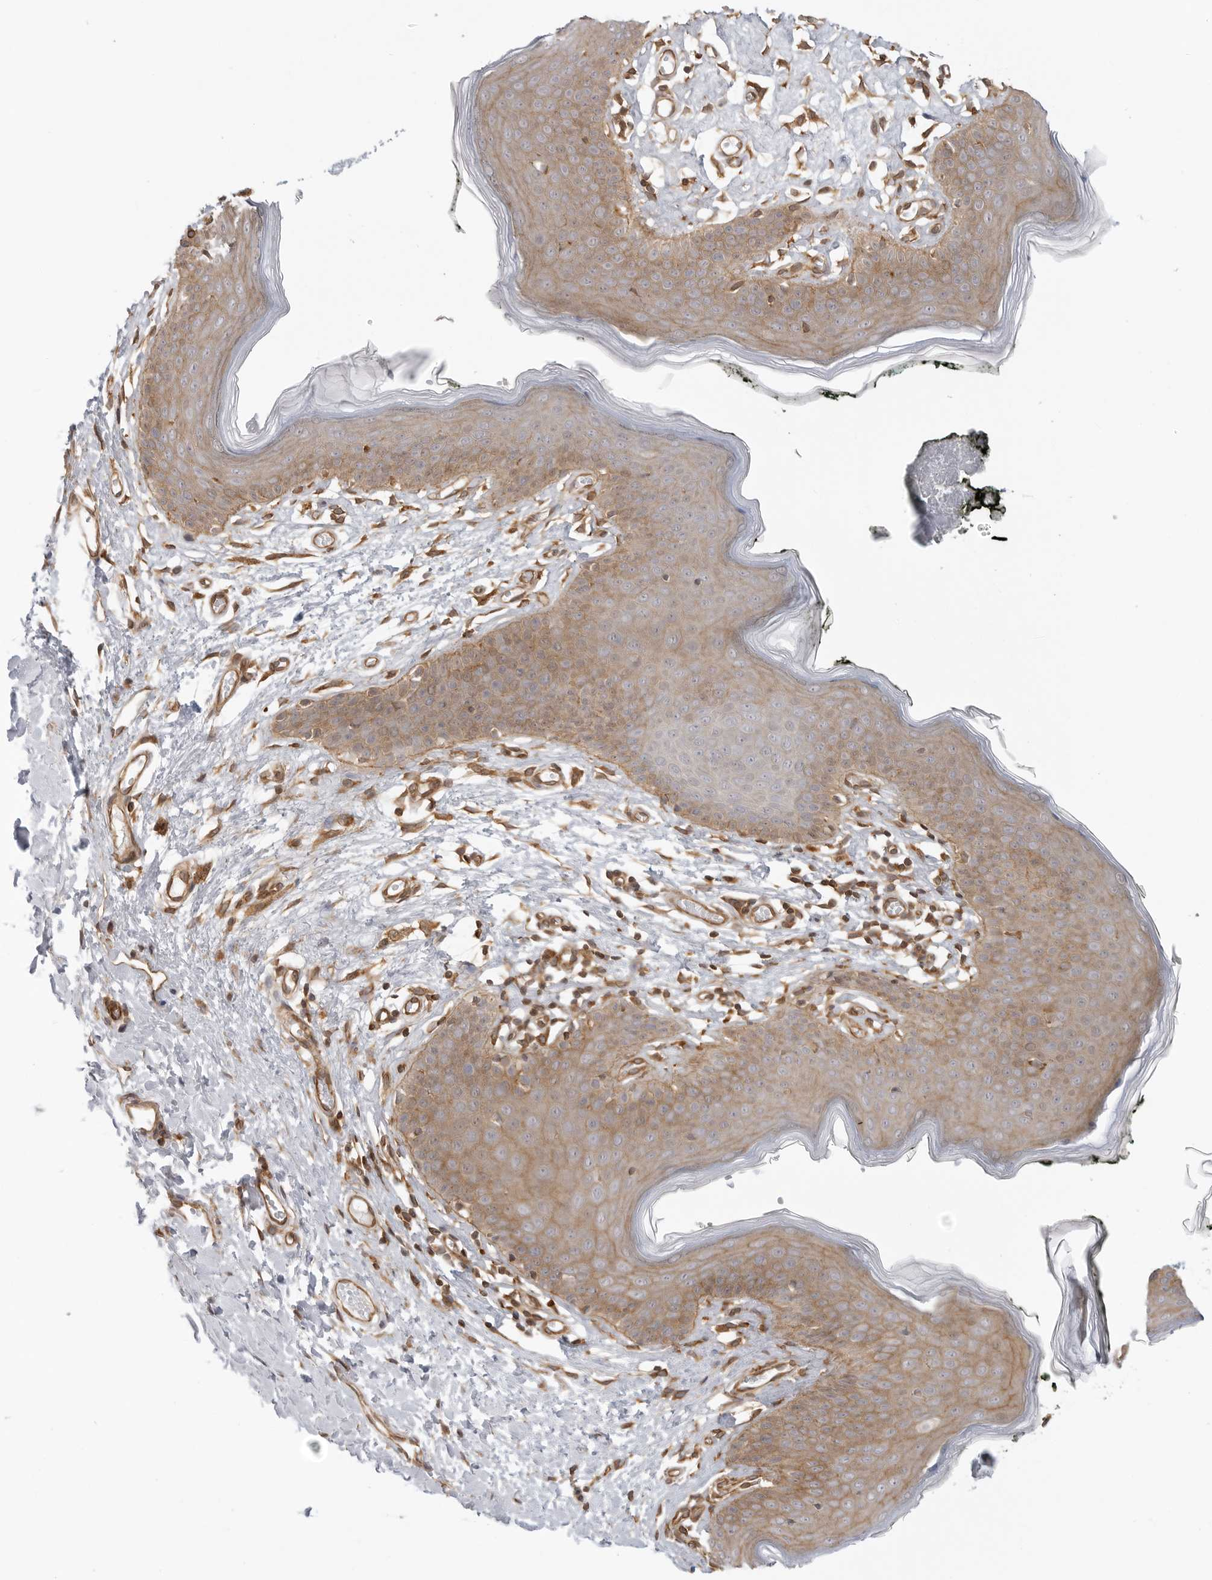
{"staining": {"intensity": "moderate", "quantity": "25%-75%", "location": "cytoplasmic/membranous"}, "tissue": "skin", "cell_type": "Epidermal cells", "image_type": "normal", "snomed": [{"axis": "morphology", "description": "Normal tissue, NOS"}, {"axis": "morphology", "description": "Inflammation, NOS"}, {"axis": "topography", "description": "Vulva"}], "caption": "Immunohistochemical staining of normal skin exhibits 25%-75% levels of moderate cytoplasmic/membranous protein positivity in approximately 25%-75% of epidermal cells.", "gene": "ATOH7", "patient": {"sex": "female", "age": 84}}